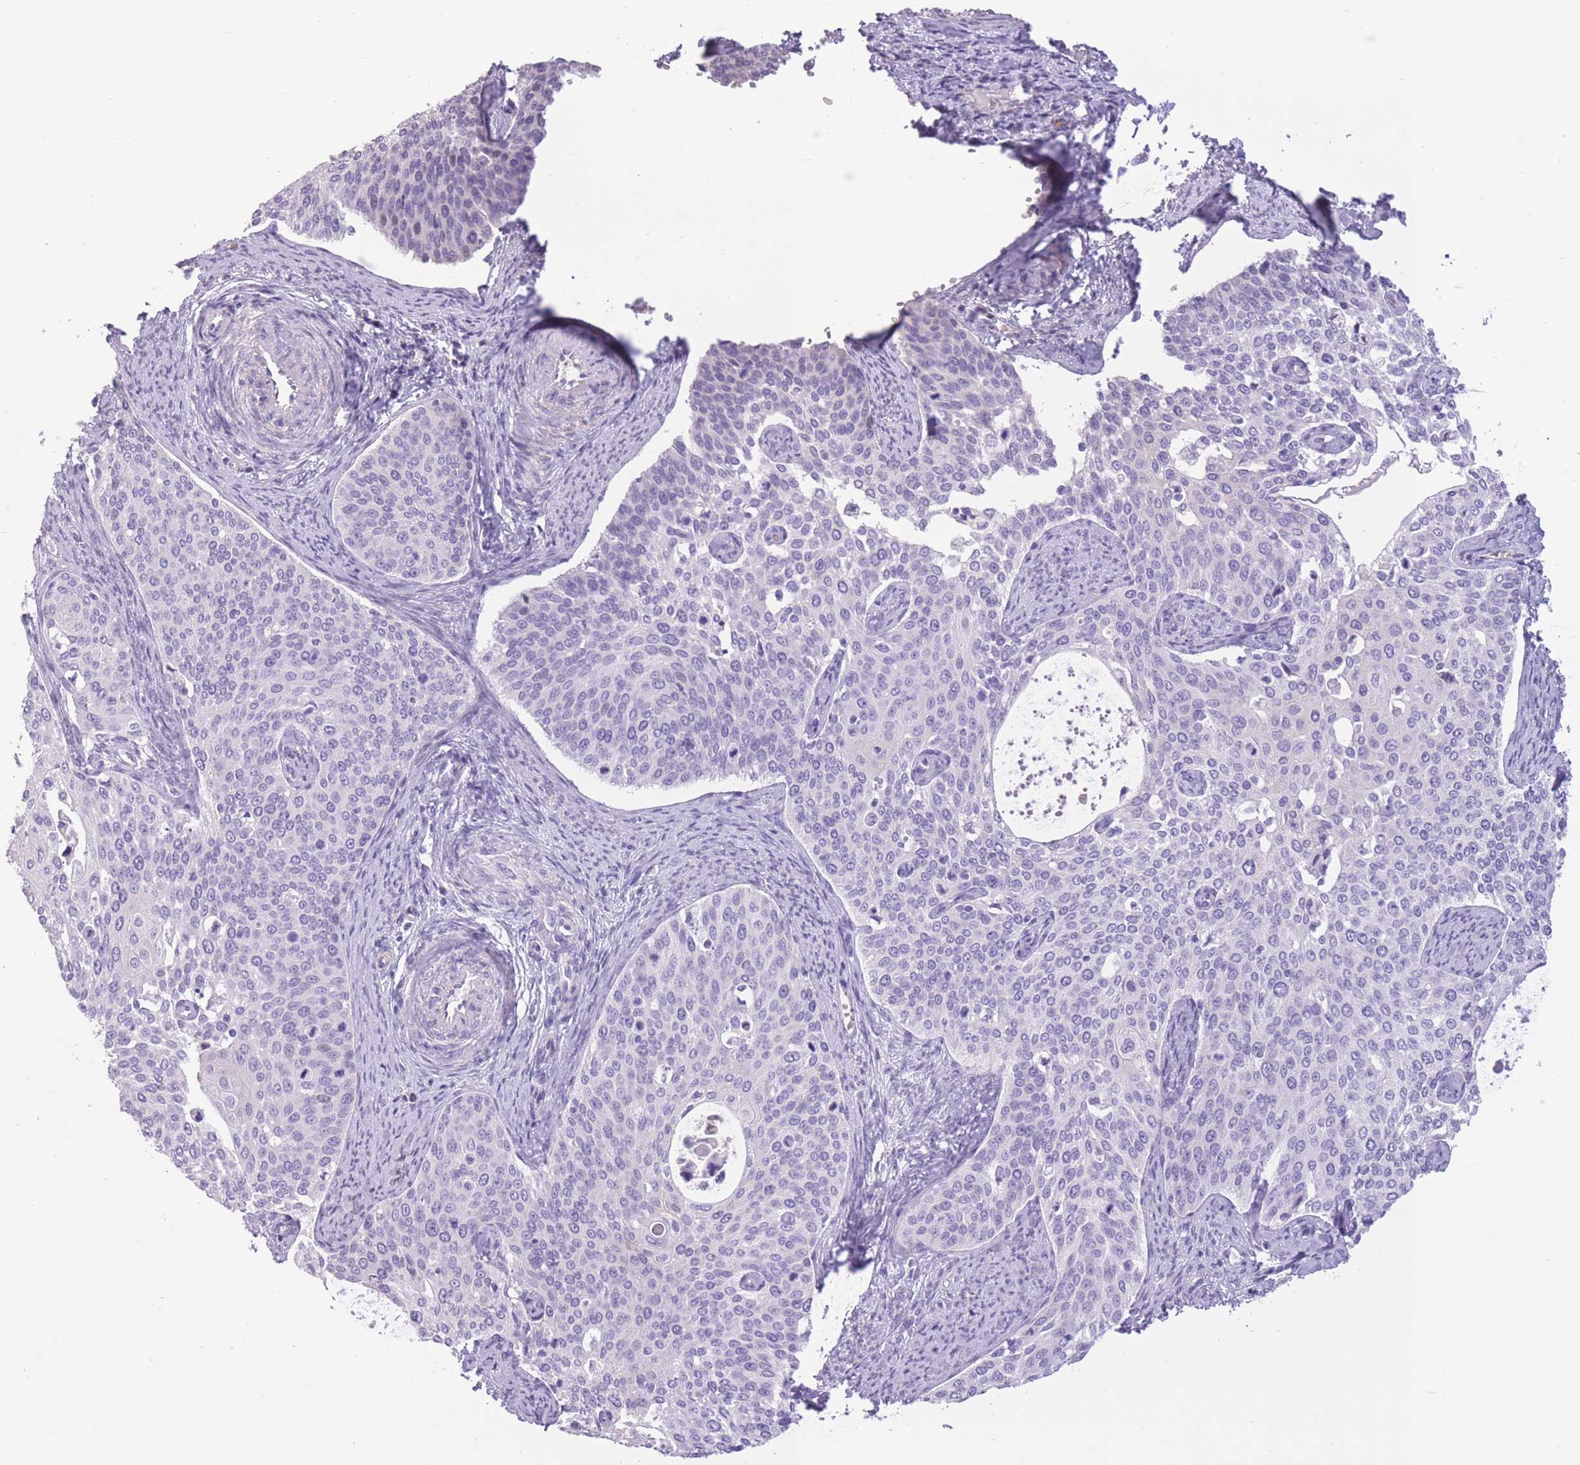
{"staining": {"intensity": "negative", "quantity": "none", "location": "none"}, "tissue": "cervical cancer", "cell_type": "Tumor cells", "image_type": "cancer", "snomed": [{"axis": "morphology", "description": "Squamous cell carcinoma, NOS"}, {"axis": "topography", "description": "Cervix"}], "caption": "Tumor cells are negative for protein expression in human squamous cell carcinoma (cervical). (DAB (3,3'-diaminobenzidine) immunohistochemistry visualized using brightfield microscopy, high magnification).", "gene": "WDR70", "patient": {"sex": "female", "age": 44}}